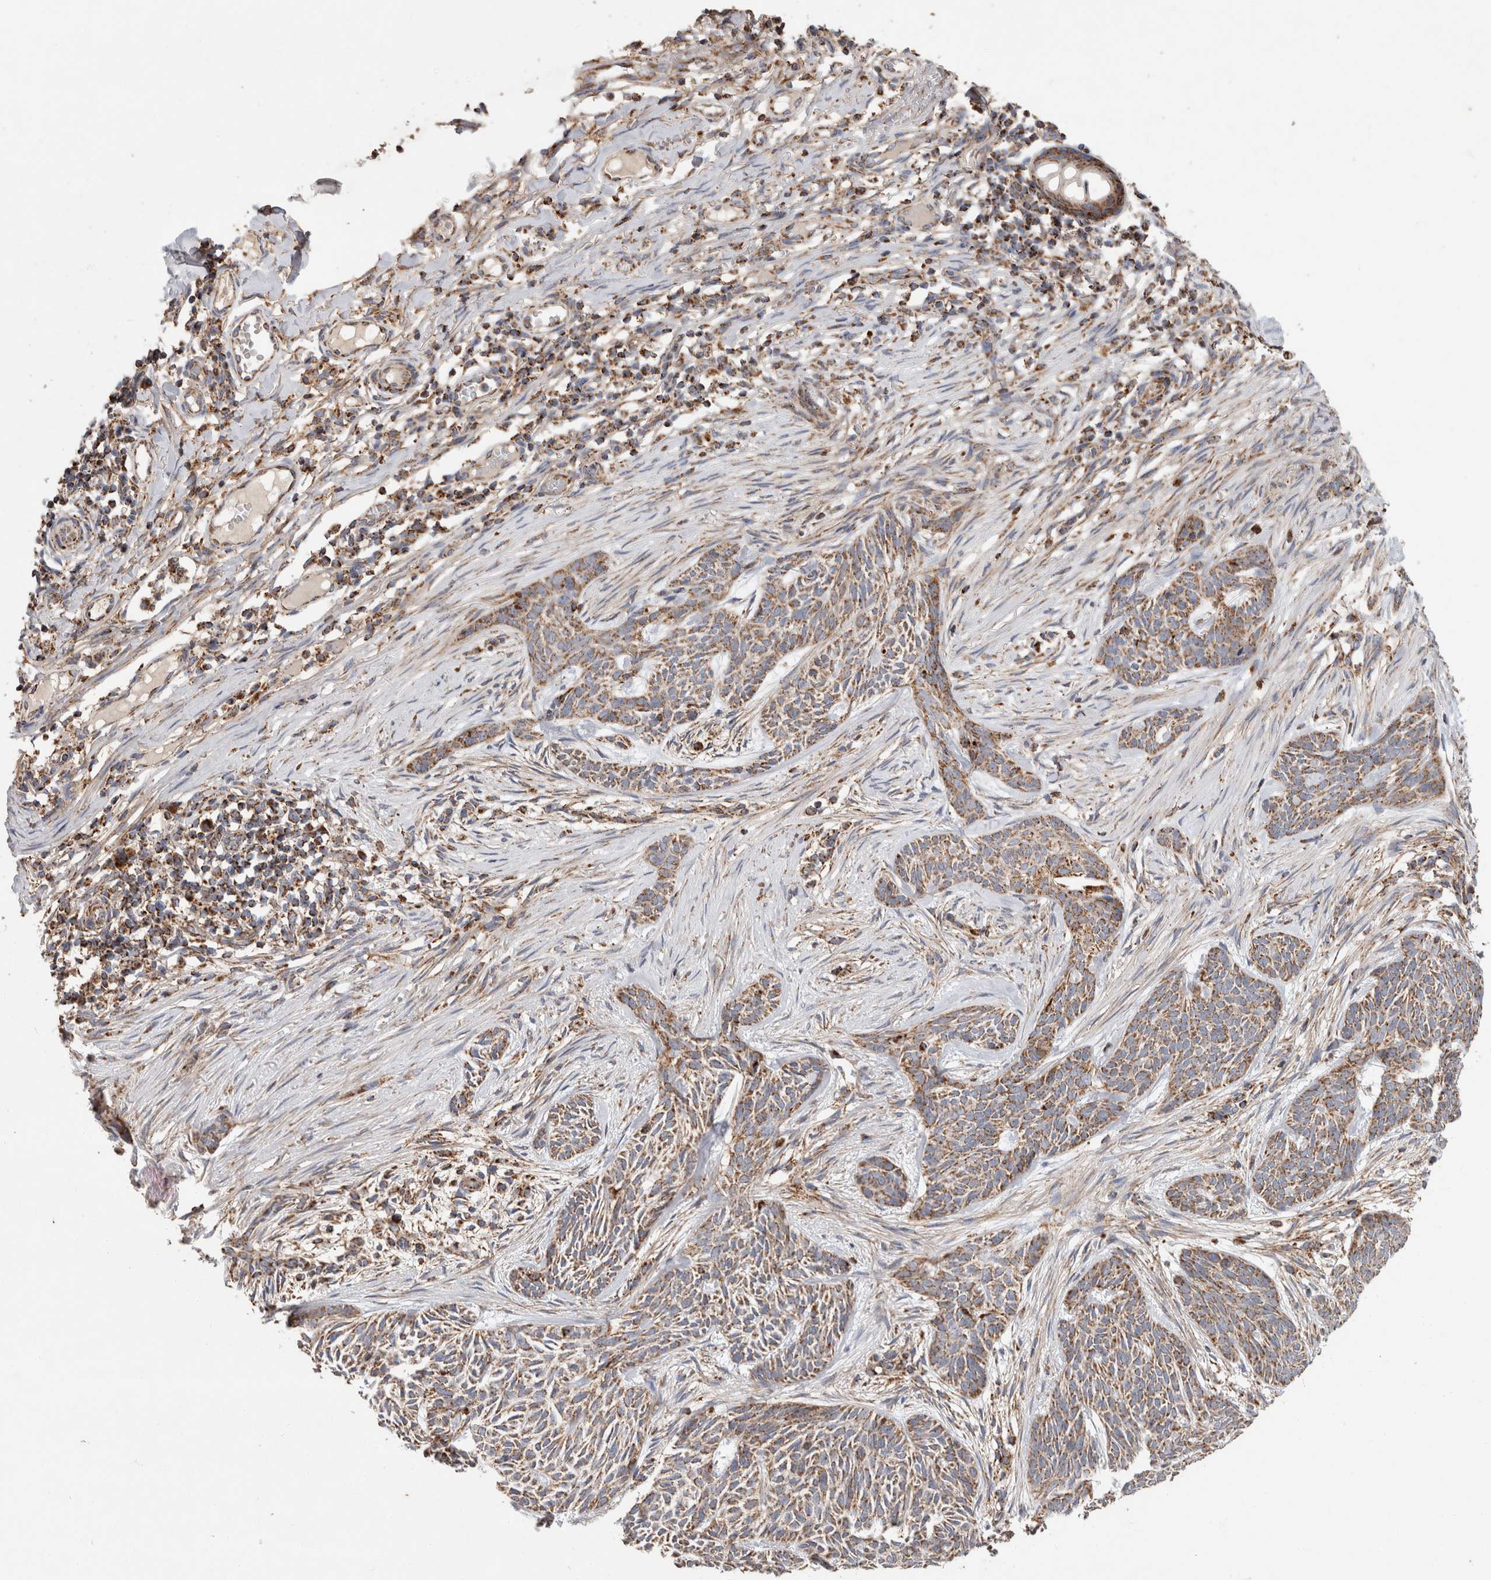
{"staining": {"intensity": "moderate", "quantity": ">75%", "location": "cytoplasmic/membranous"}, "tissue": "skin cancer", "cell_type": "Tumor cells", "image_type": "cancer", "snomed": [{"axis": "morphology", "description": "Basal cell carcinoma"}, {"axis": "topography", "description": "Skin"}], "caption": "Skin basal cell carcinoma stained with a protein marker exhibits moderate staining in tumor cells.", "gene": "IARS2", "patient": {"sex": "female", "age": 59}}